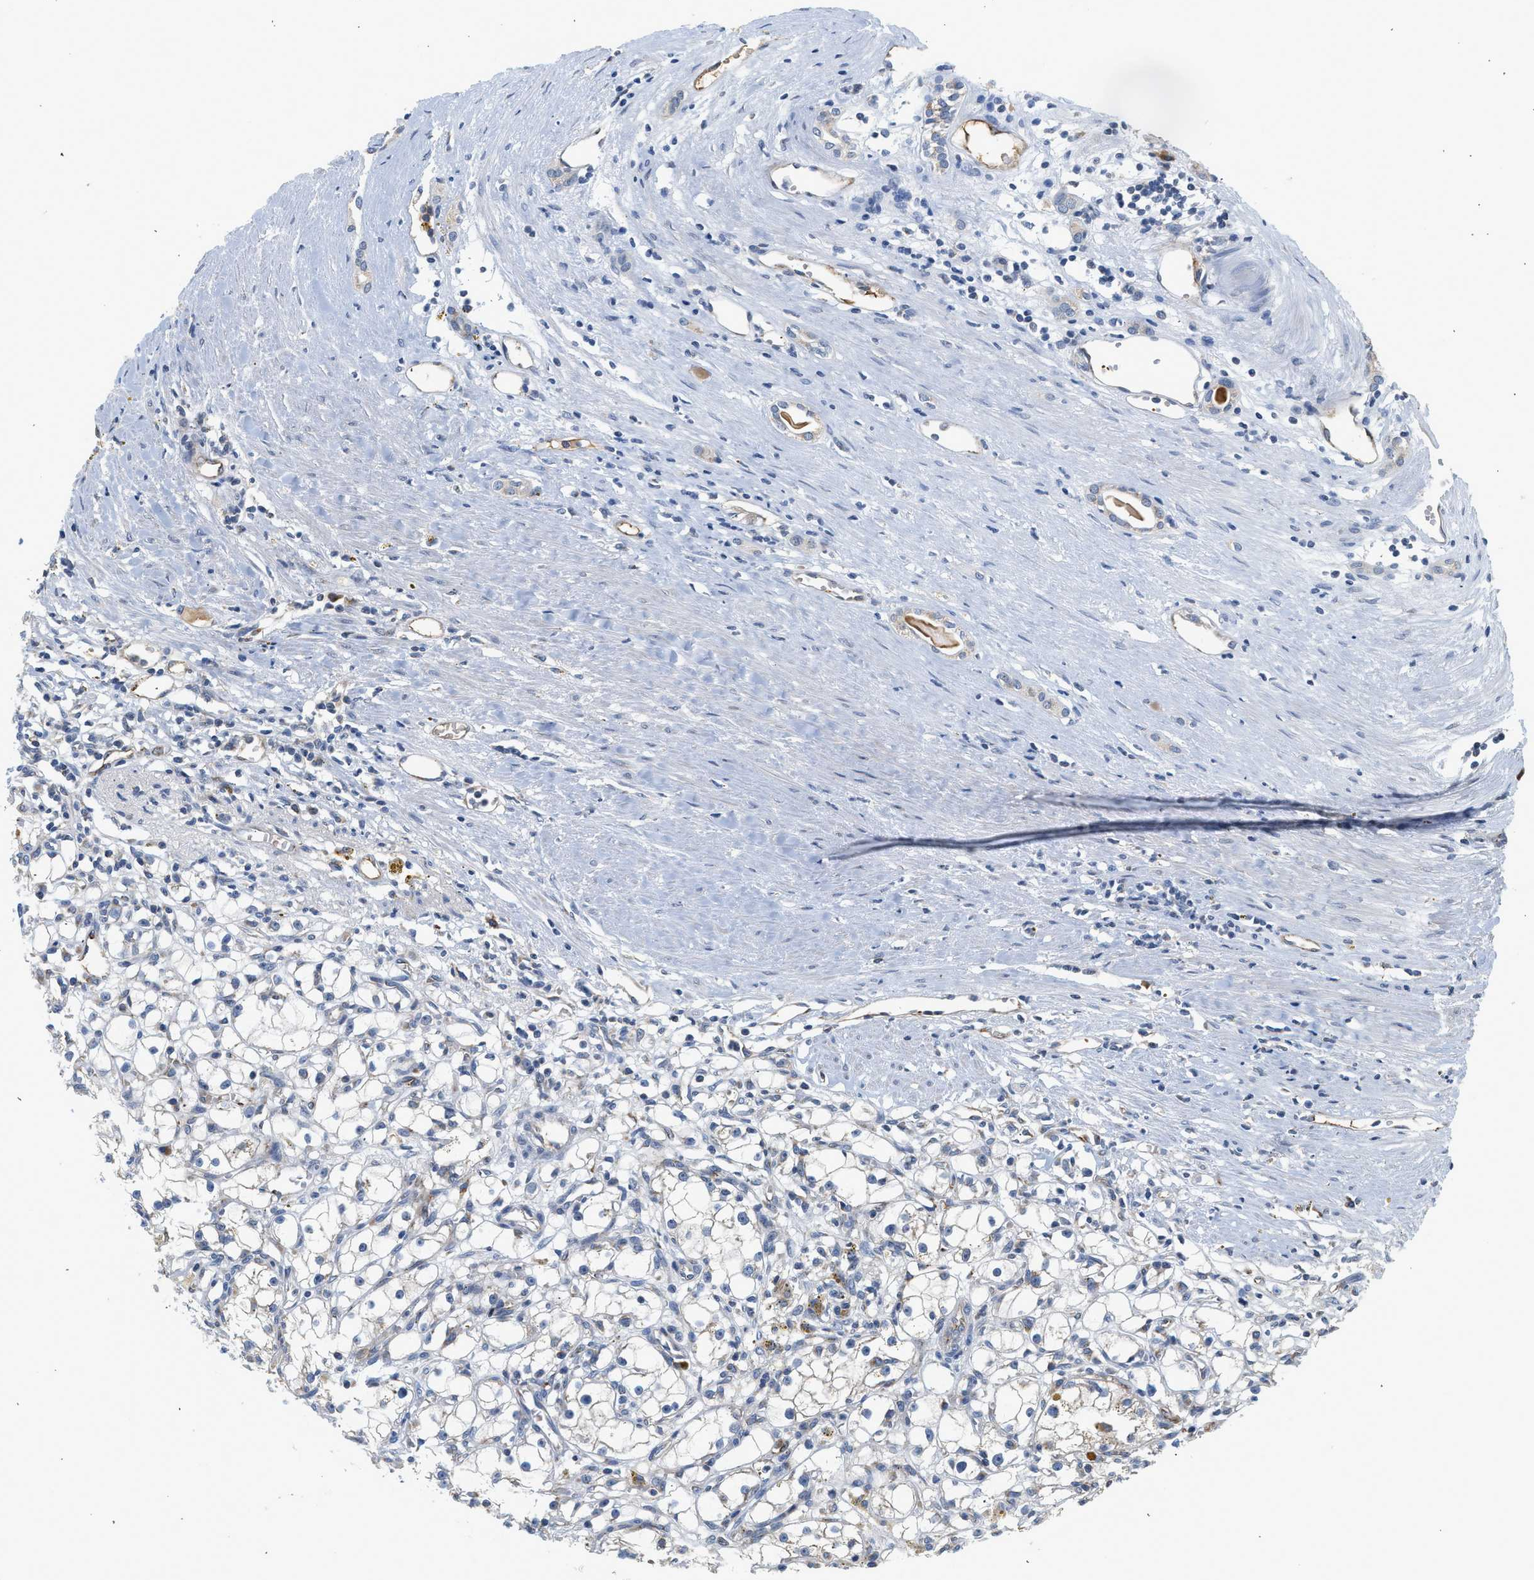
{"staining": {"intensity": "weak", "quantity": "<25%", "location": "cytoplasmic/membranous"}, "tissue": "renal cancer", "cell_type": "Tumor cells", "image_type": "cancer", "snomed": [{"axis": "morphology", "description": "Adenocarcinoma, NOS"}, {"axis": "topography", "description": "Kidney"}], "caption": "High power microscopy photomicrograph of an immunohistochemistry (IHC) histopathology image of adenocarcinoma (renal), revealing no significant staining in tumor cells. (DAB (3,3'-diaminobenzidine) immunohistochemistry (IHC) with hematoxylin counter stain).", "gene": "PIM1", "patient": {"sex": "male", "age": 56}}